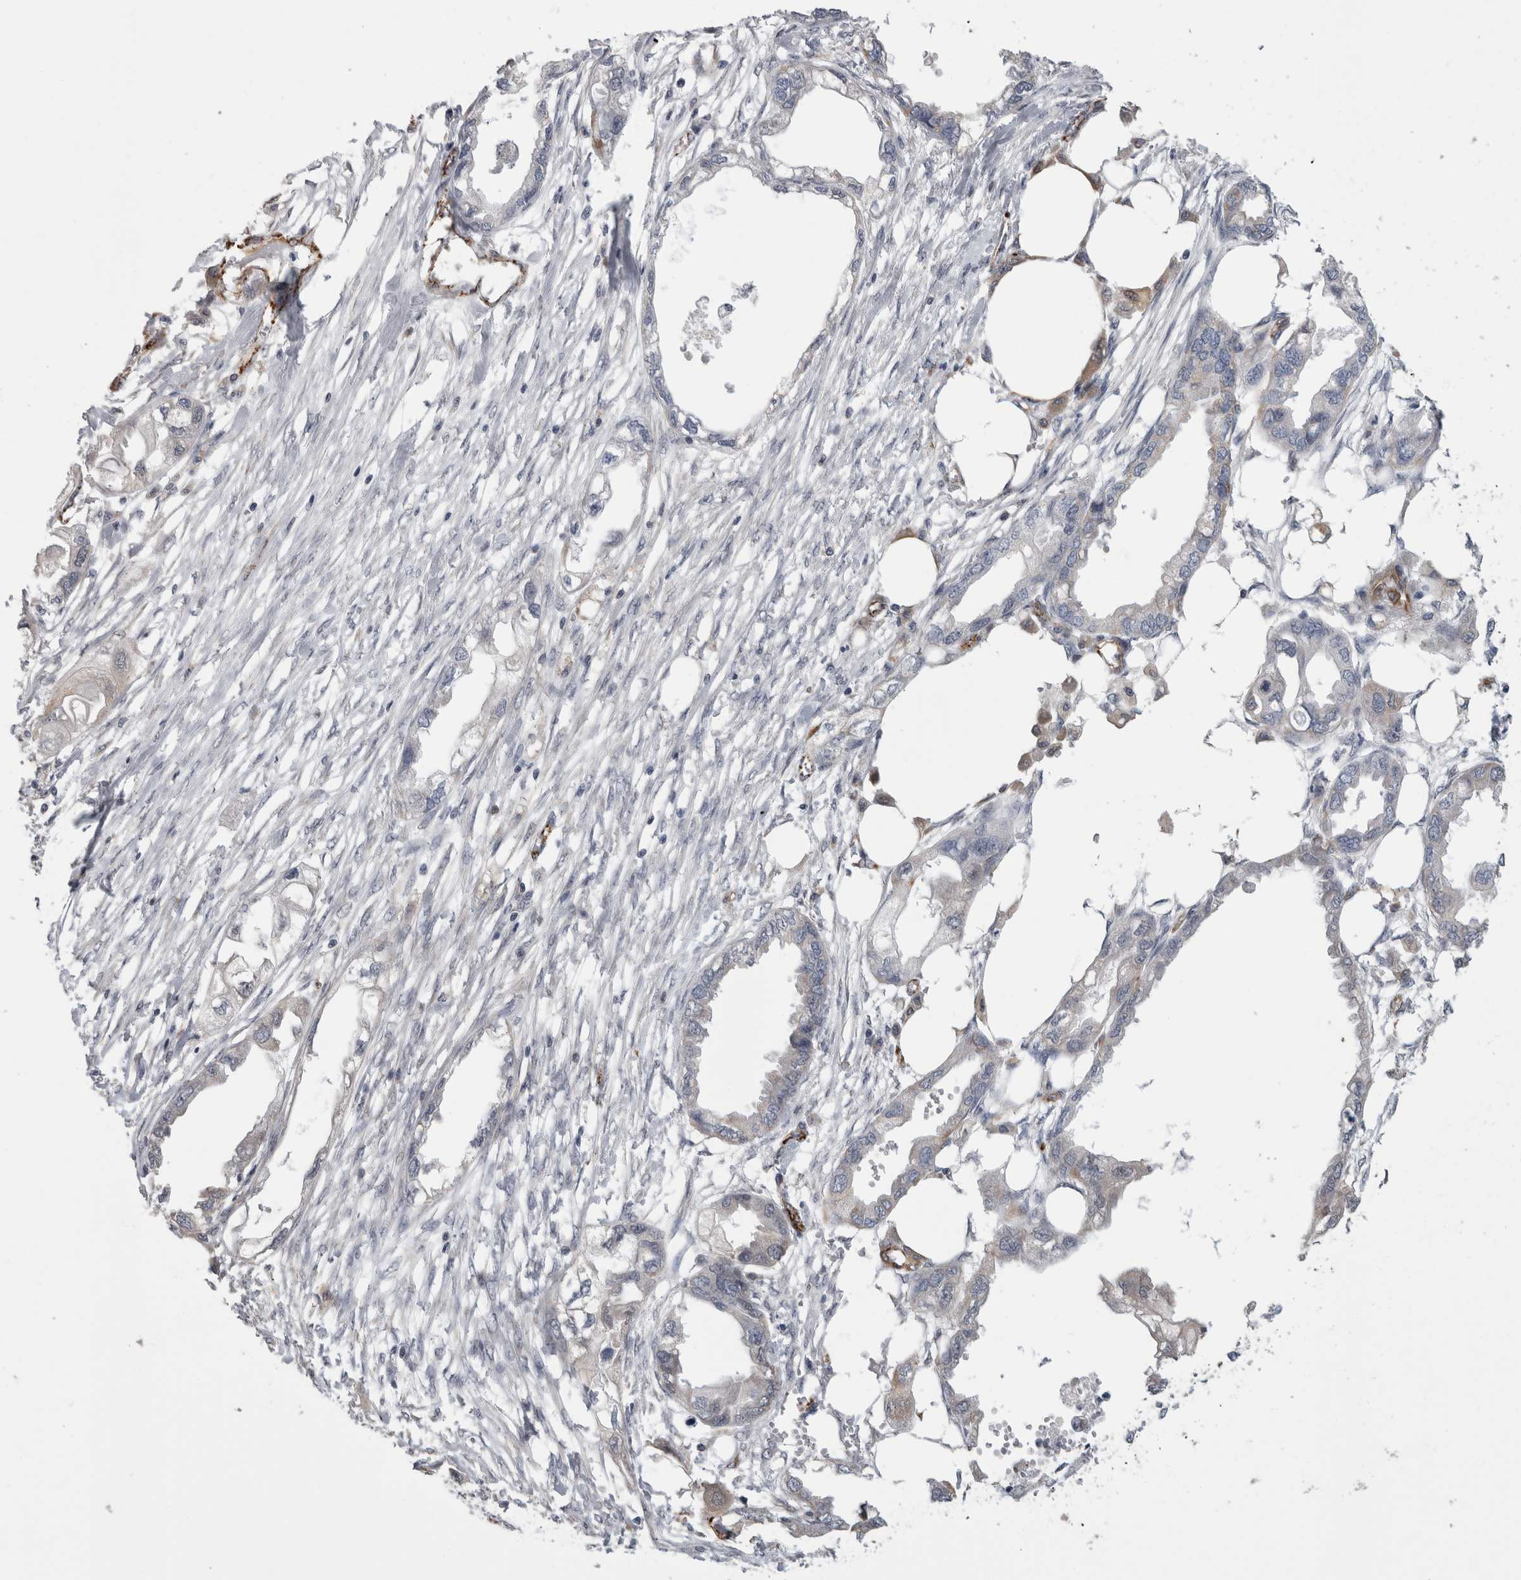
{"staining": {"intensity": "negative", "quantity": "none", "location": "none"}, "tissue": "endometrial cancer", "cell_type": "Tumor cells", "image_type": "cancer", "snomed": [{"axis": "morphology", "description": "Adenocarcinoma, NOS"}, {"axis": "morphology", "description": "Adenocarcinoma, metastatic, NOS"}, {"axis": "topography", "description": "Adipose tissue"}, {"axis": "topography", "description": "Endometrium"}], "caption": "Tumor cells are negative for protein expression in human endometrial cancer (metastatic adenocarcinoma).", "gene": "ACOT7", "patient": {"sex": "female", "age": 67}}